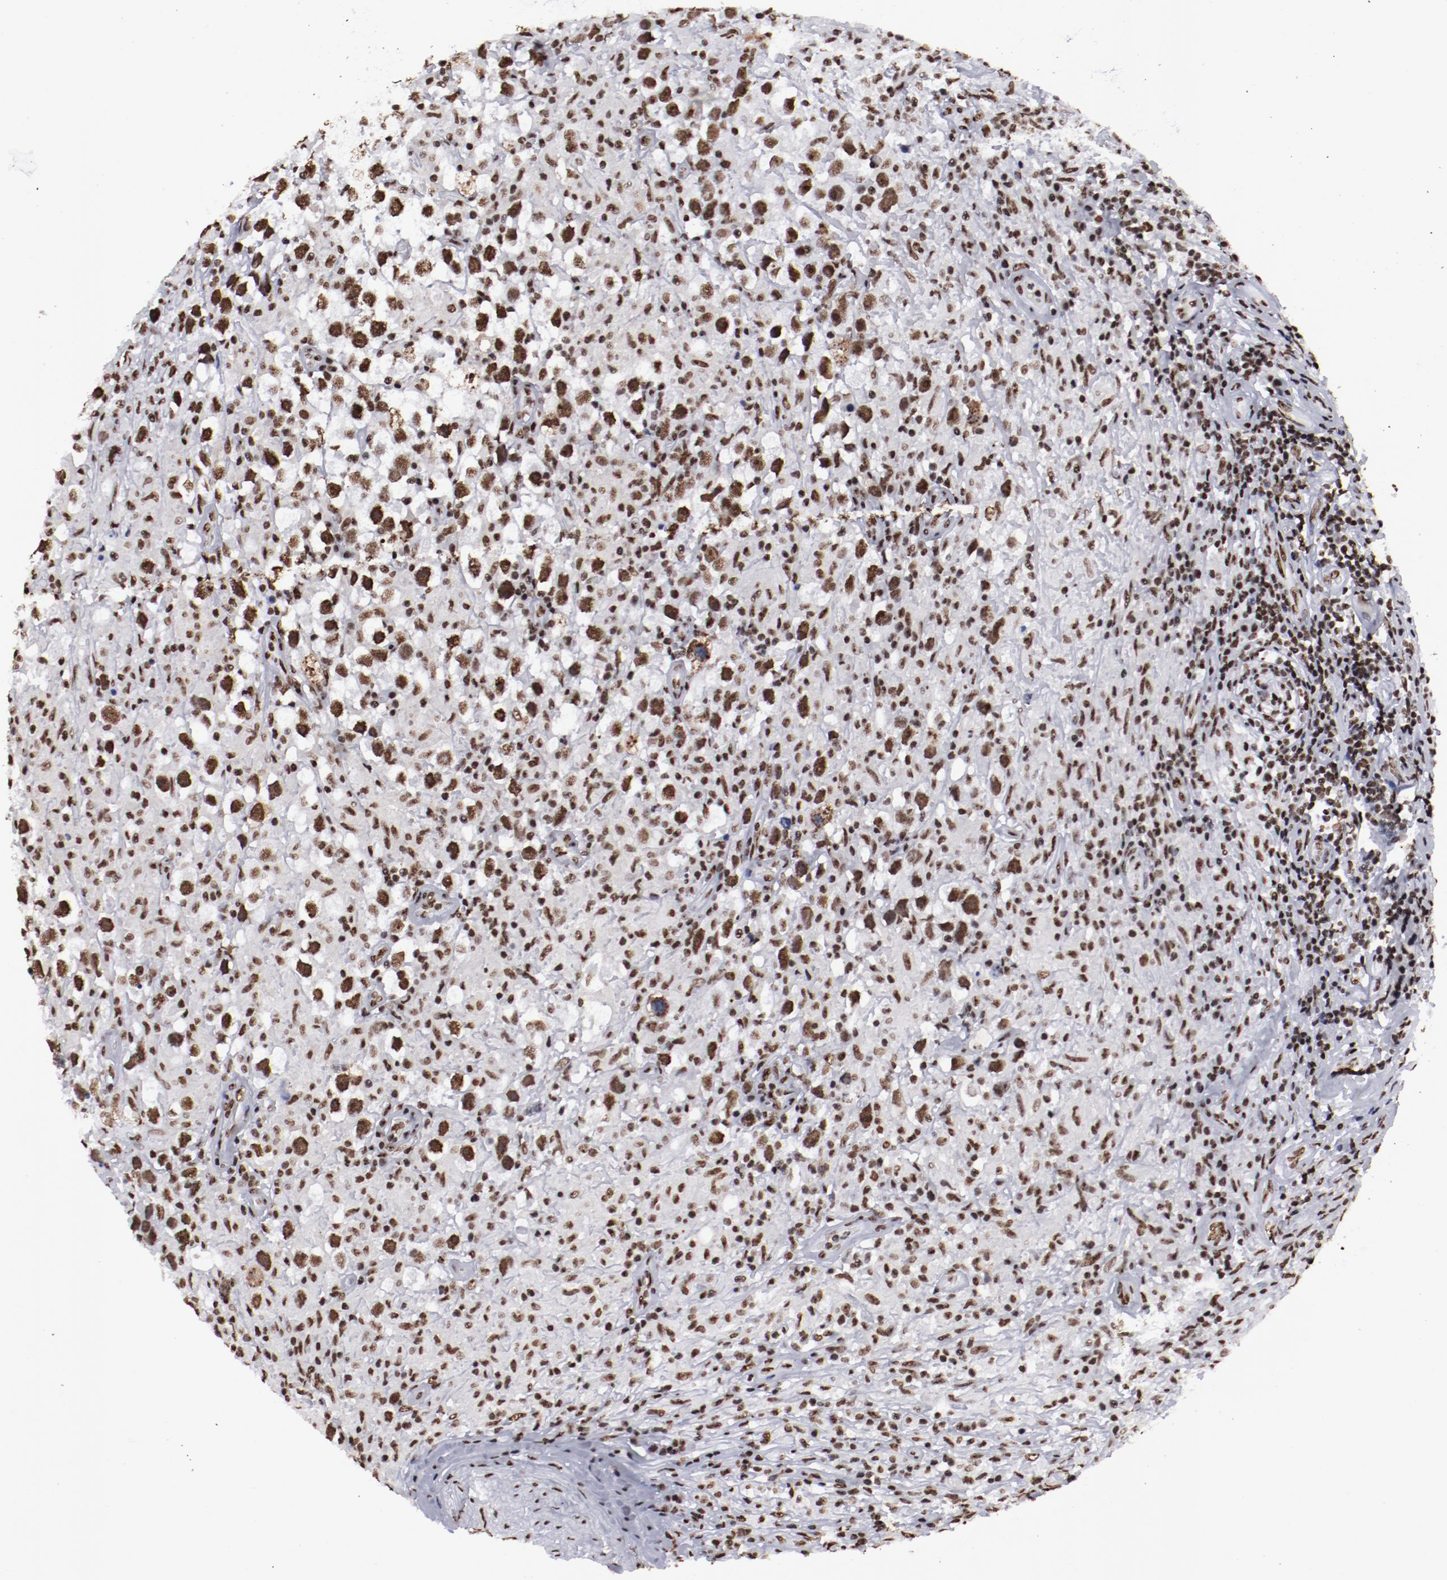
{"staining": {"intensity": "strong", "quantity": ">75%", "location": "nuclear"}, "tissue": "testis cancer", "cell_type": "Tumor cells", "image_type": "cancer", "snomed": [{"axis": "morphology", "description": "Seminoma, NOS"}, {"axis": "topography", "description": "Testis"}], "caption": "Immunohistochemistry (IHC) micrograph of neoplastic tissue: testis cancer (seminoma) stained using immunohistochemistry (IHC) shows high levels of strong protein expression localized specifically in the nuclear of tumor cells, appearing as a nuclear brown color.", "gene": "HNRNPA2B1", "patient": {"sex": "male", "age": 34}}